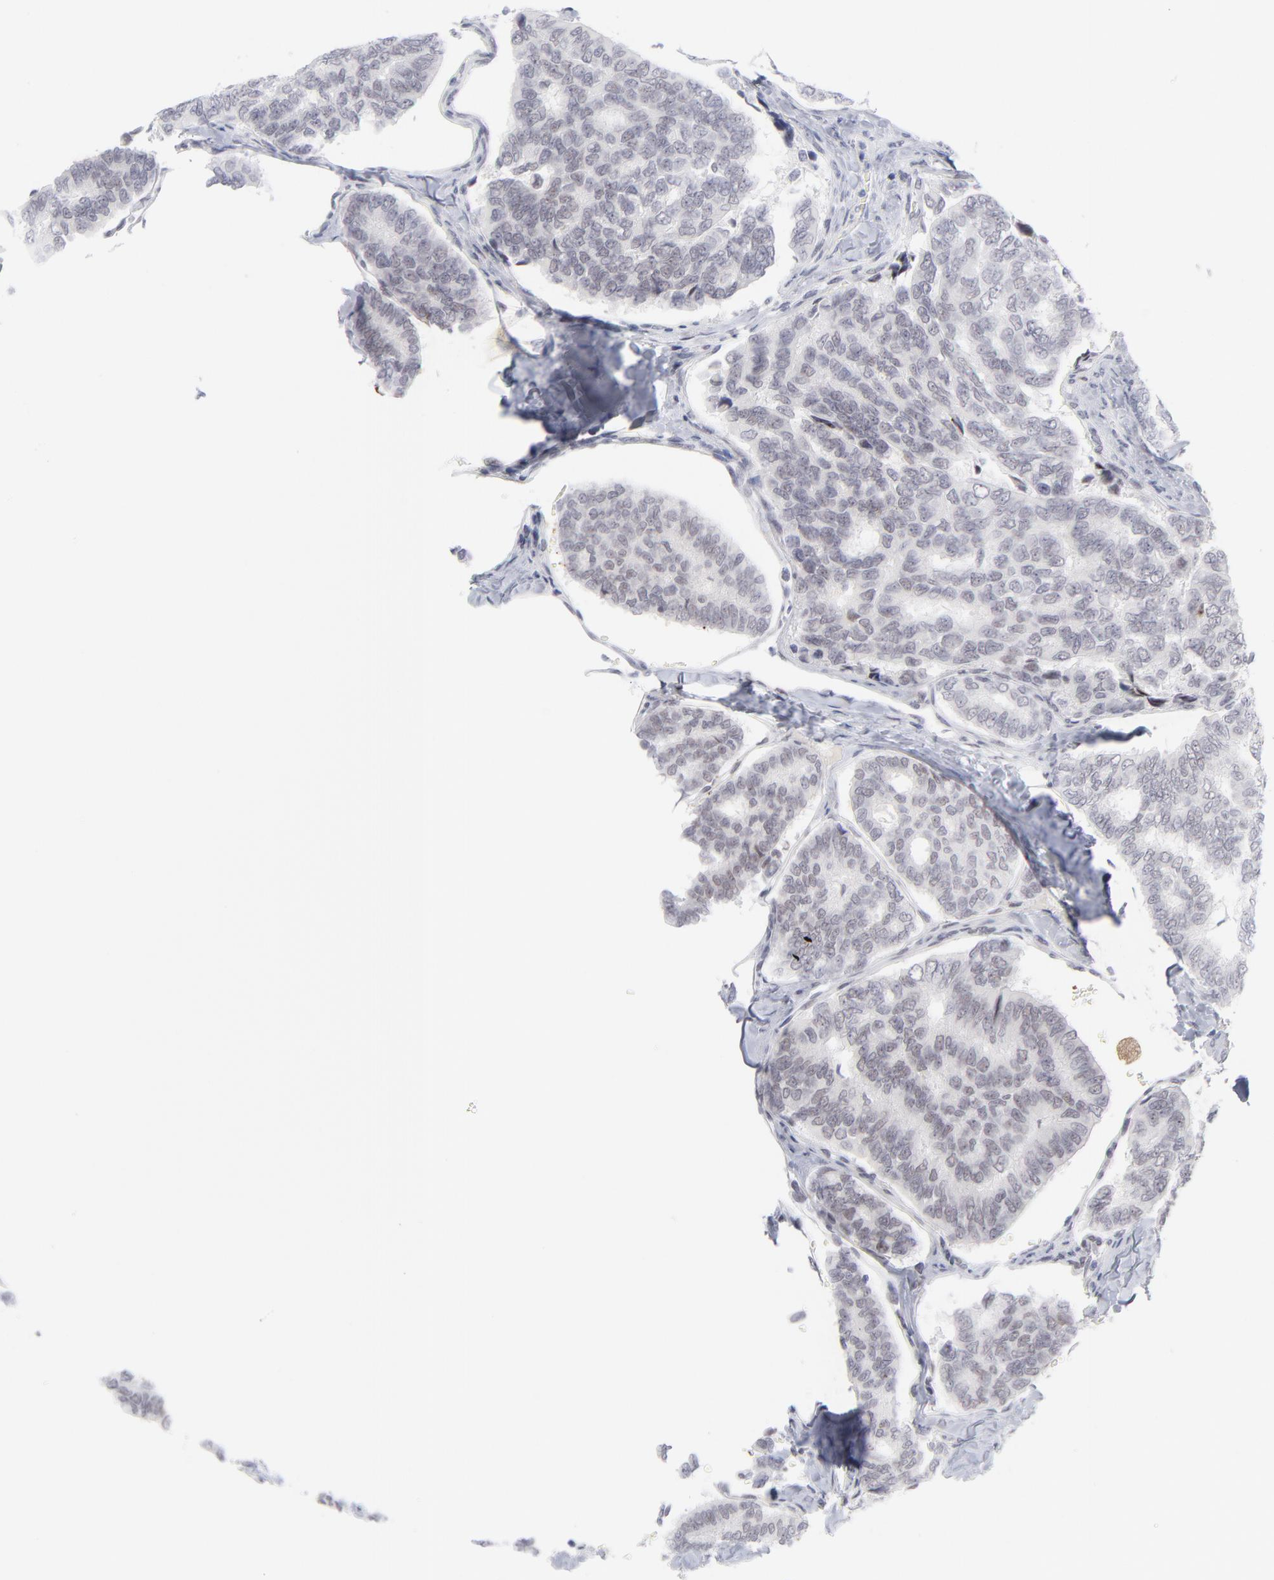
{"staining": {"intensity": "negative", "quantity": "none", "location": "none"}, "tissue": "thyroid cancer", "cell_type": "Tumor cells", "image_type": "cancer", "snomed": [{"axis": "morphology", "description": "Papillary adenocarcinoma, NOS"}, {"axis": "topography", "description": "Thyroid gland"}], "caption": "An IHC histopathology image of thyroid papillary adenocarcinoma is shown. There is no staining in tumor cells of thyroid papillary adenocarcinoma. Brightfield microscopy of IHC stained with DAB (brown) and hematoxylin (blue), captured at high magnification.", "gene": "CCR2", "patient": {"sex": "female", "age": 35}}